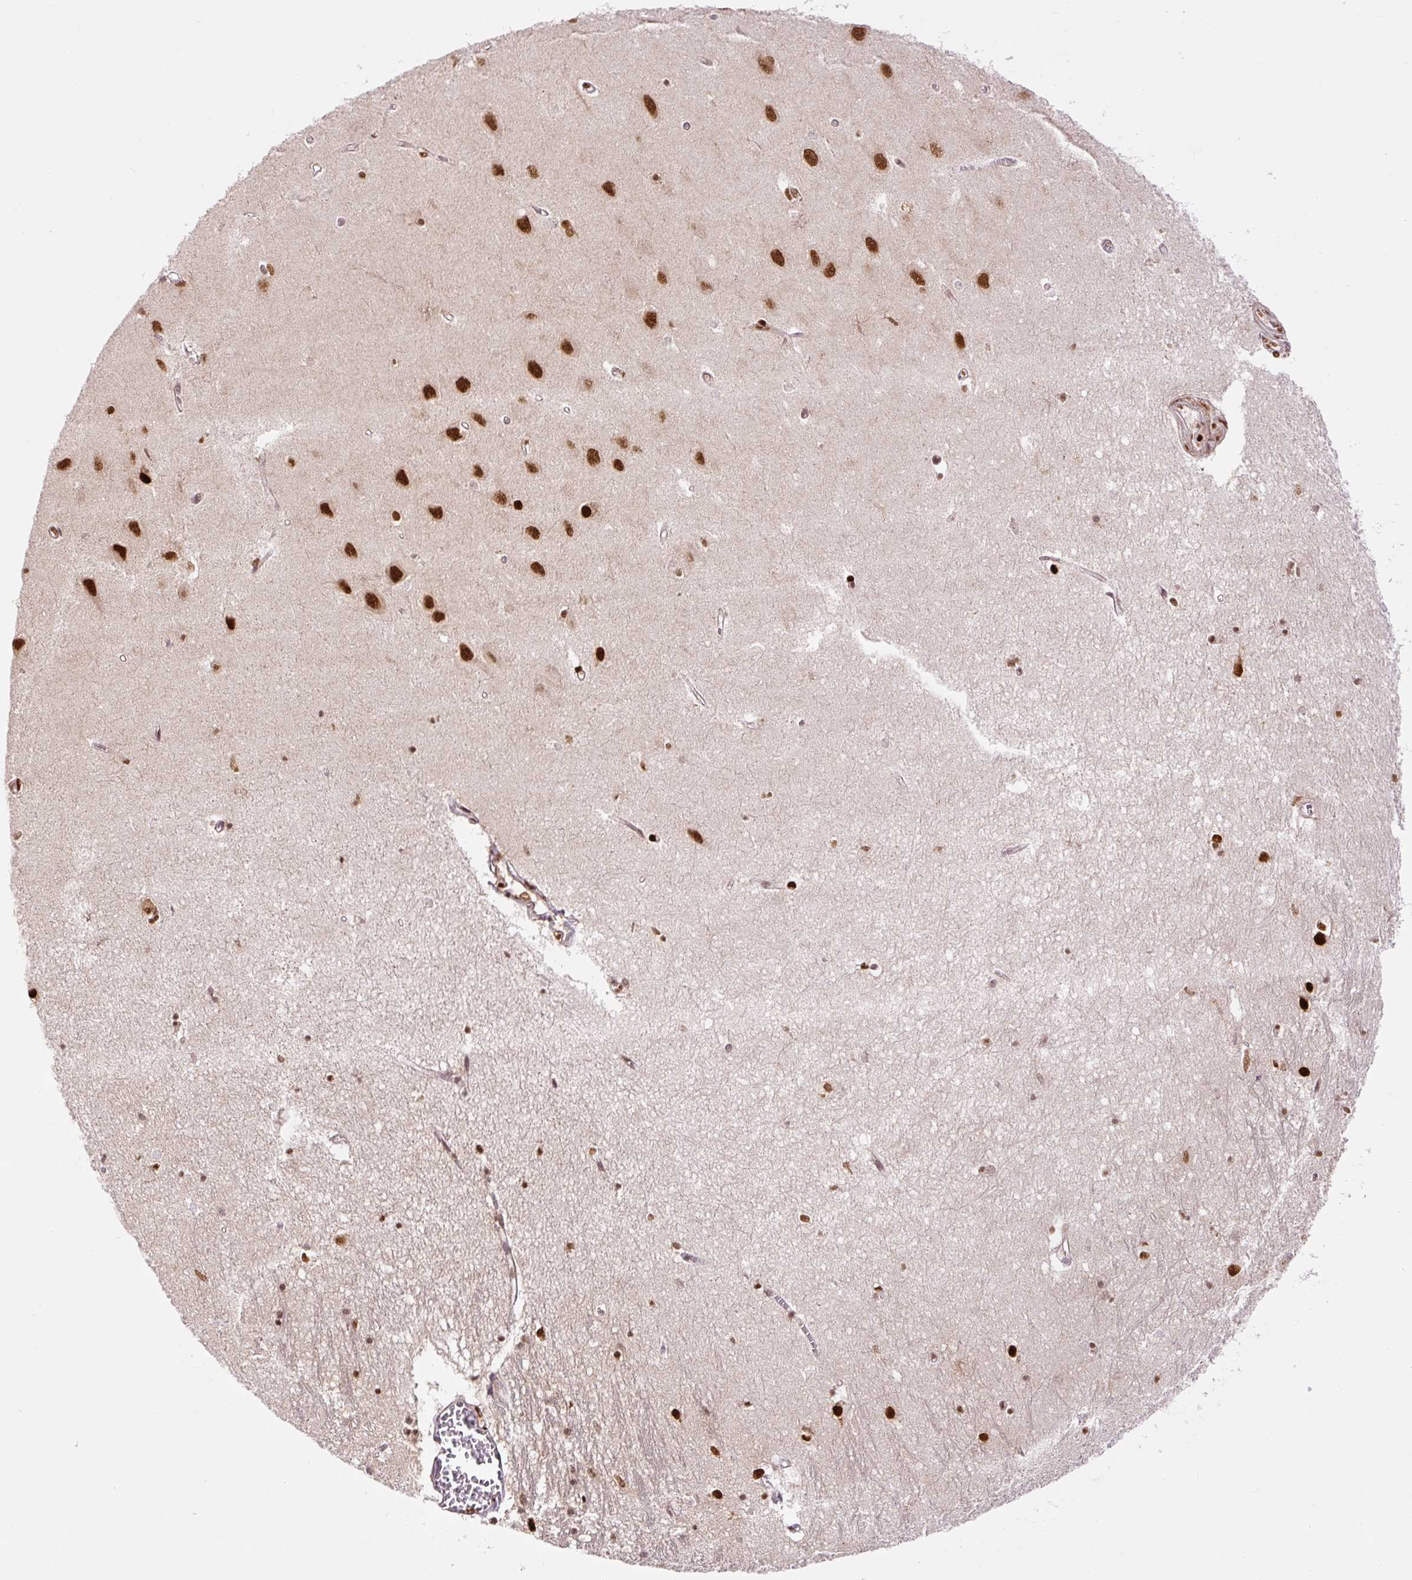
{"staining": {"intensity": "strong", "quantity": "25%-75%", "location": "nuclear"}, "tissue": "hippocampus", "cell_type": "Glial cells", "image_type": "normal", "snomed": [{"axis": "morphology", "description": "Normal tissue, NOS"}, {"axis": "topography", "description": "Hippocampus"}], "caption": "A high amount of strong nuclear positivity is present in approximately 25%-75% of glial cells in unremarkable hippocampus. The staining was performed using DAB (3,3'-diaminobenzidine) to visualize the protein expression in brown, while the nuclei were stained in blue with hematoxylin (Magnification: 20x).", "gene": "FUS", "patient": {"sex": "female", "age": 64}}